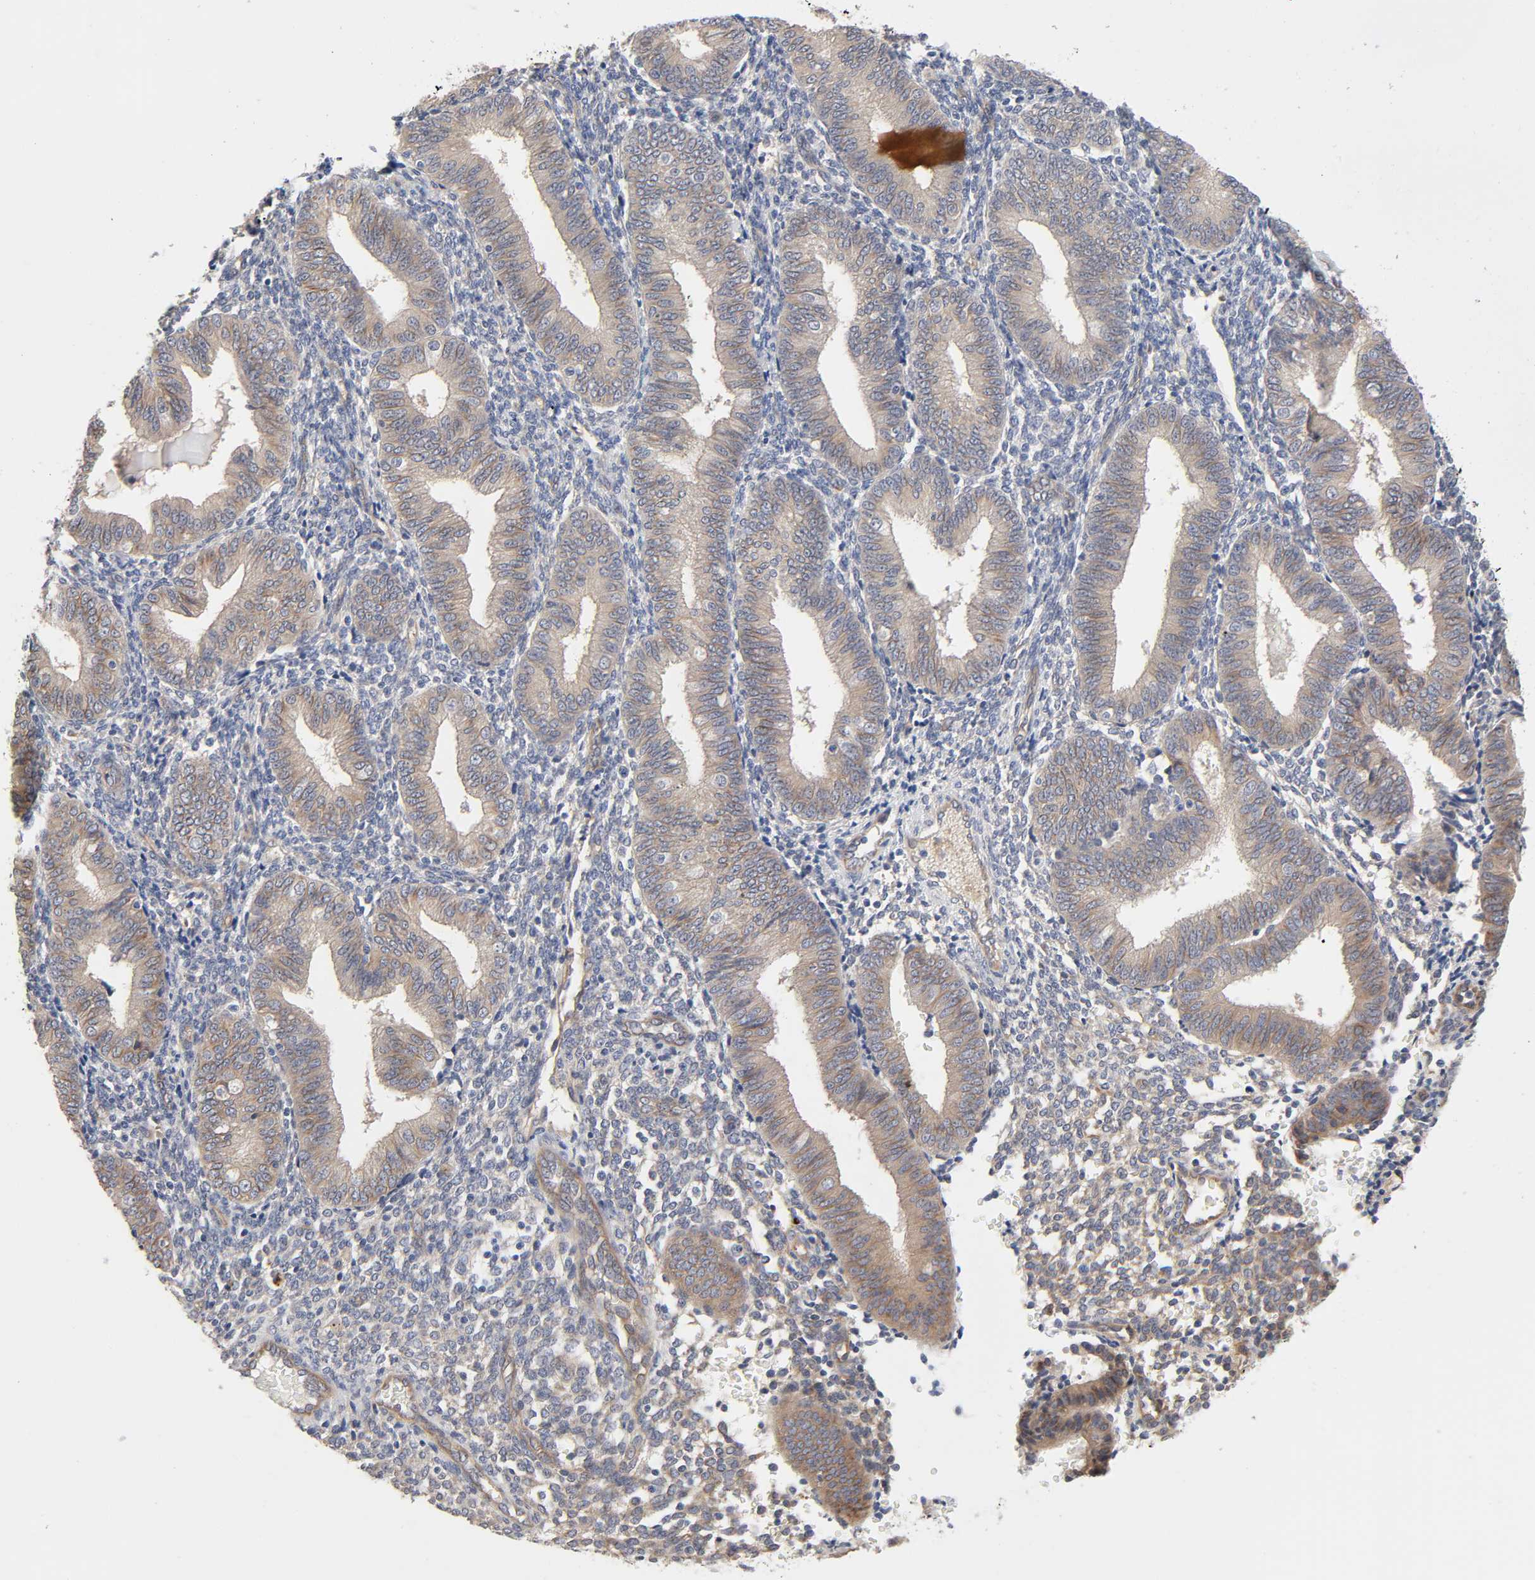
{"staining": {"intensity": "negative", "quantity": "none", "location": "none"}, "tissue": "endometrium", "cell_type": "Cells in endometrial stroma", "image_type": "normal", "snomed": [{"axis": "morphology", "description": "Normal tissue, NOS"}, {"axis": "topography", "description": "Endometrium"}], "caption": "Endometrium stained for a protein using IHC reveals no staining cells in endometrial stroma.", "gene": "RAB13", "patient": {"sex": "female", "age": 61}}